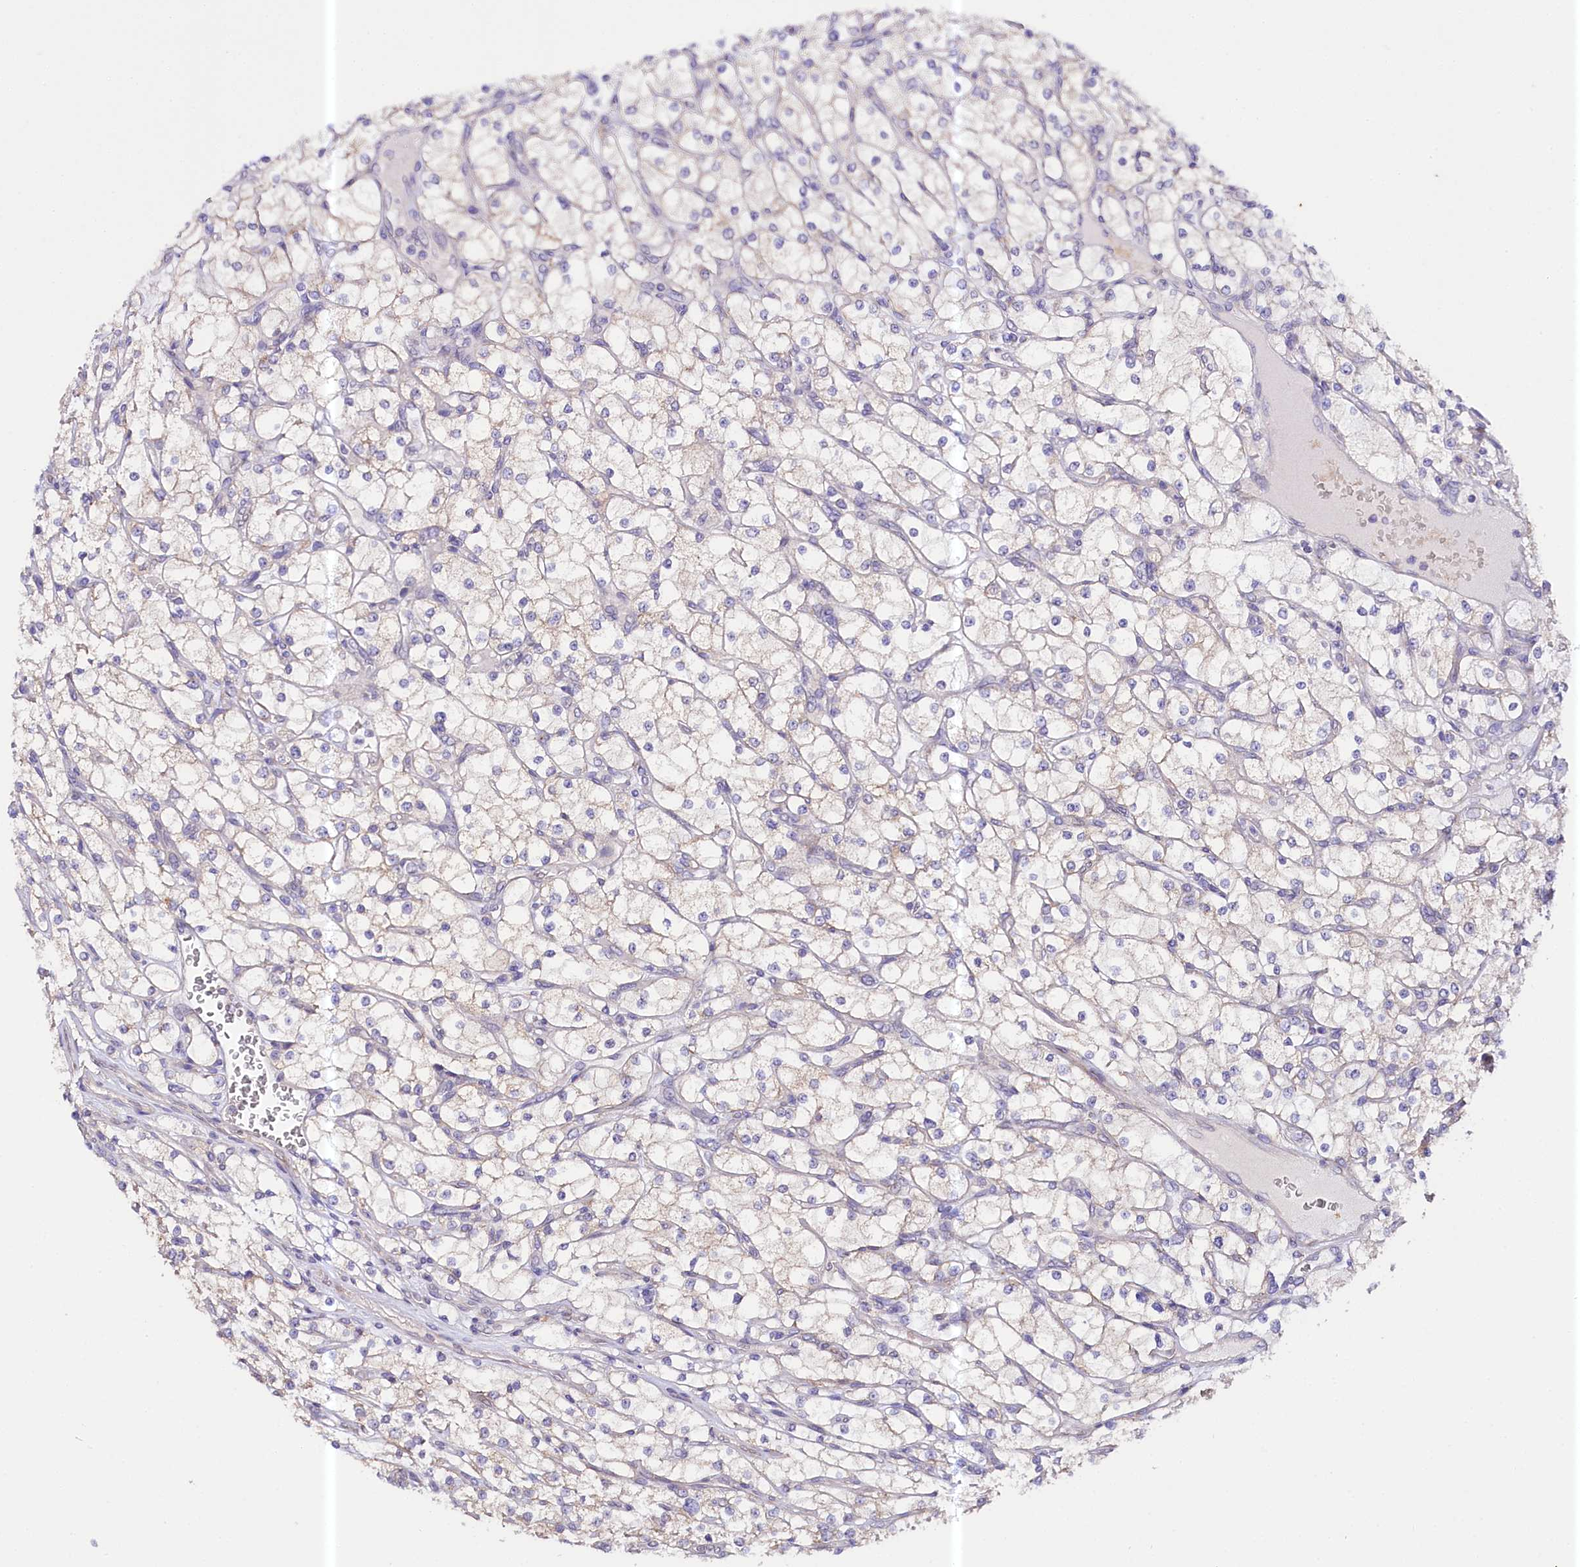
{"staining": {"intensity": "weak", "quantity": "<25%", "location": "cytoplasmic/membranous"}, "tissue": "renal cancer", "cell_type": "Tumor cells", "image_type": "cancer", "snomed": [{"axis": "morphology", "description": "Adenocarcinoma, NOS"}, {"axis": "topography", "description": "Kidney"}], "caption": "Histopathology image shows no significant protein expression in tumor cells of renal cancer (adenocarcinoma).", "gene": "CEP295", "patient": {"sex": "male", "age": 80}}